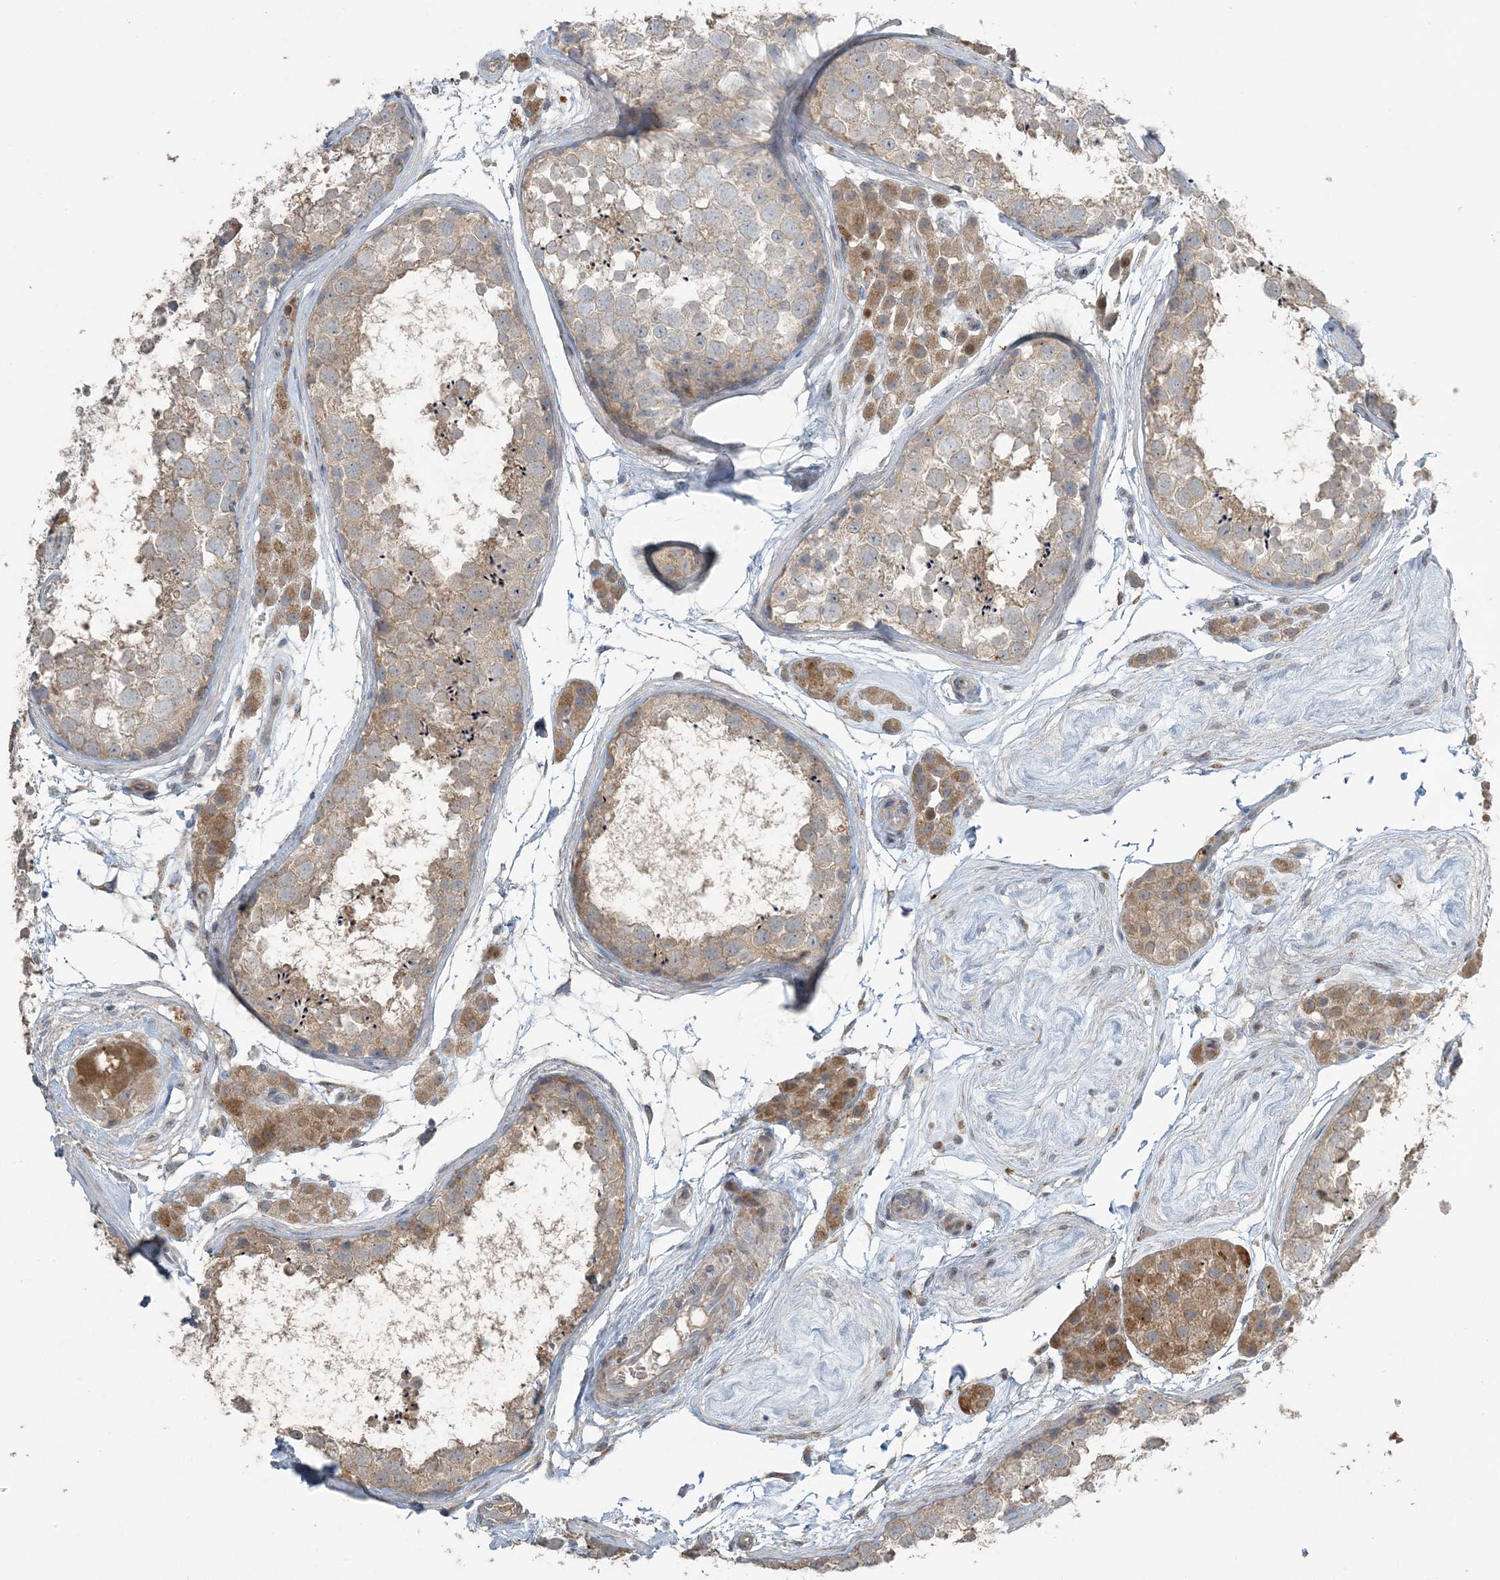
{"staining": {"intensity": "weak", "quantity": "<25%", "location": "cytoplasmic/membranous"}, "tissue": "testis", "cell_type": "Cells in seminiferous ducts", "image_type": "normal", "snomed": [{"axis": "morphology", "description": "Normal tissue, NOS"}, {"axis": "topography", "description": "Testis"}], "caption": "This is an IHC micrograph of unremarkable testis. There is no expression in cells in seminiferous ducts.", "gene": "SLC4A10", "patient": {"sex": "male", "age": 56}}